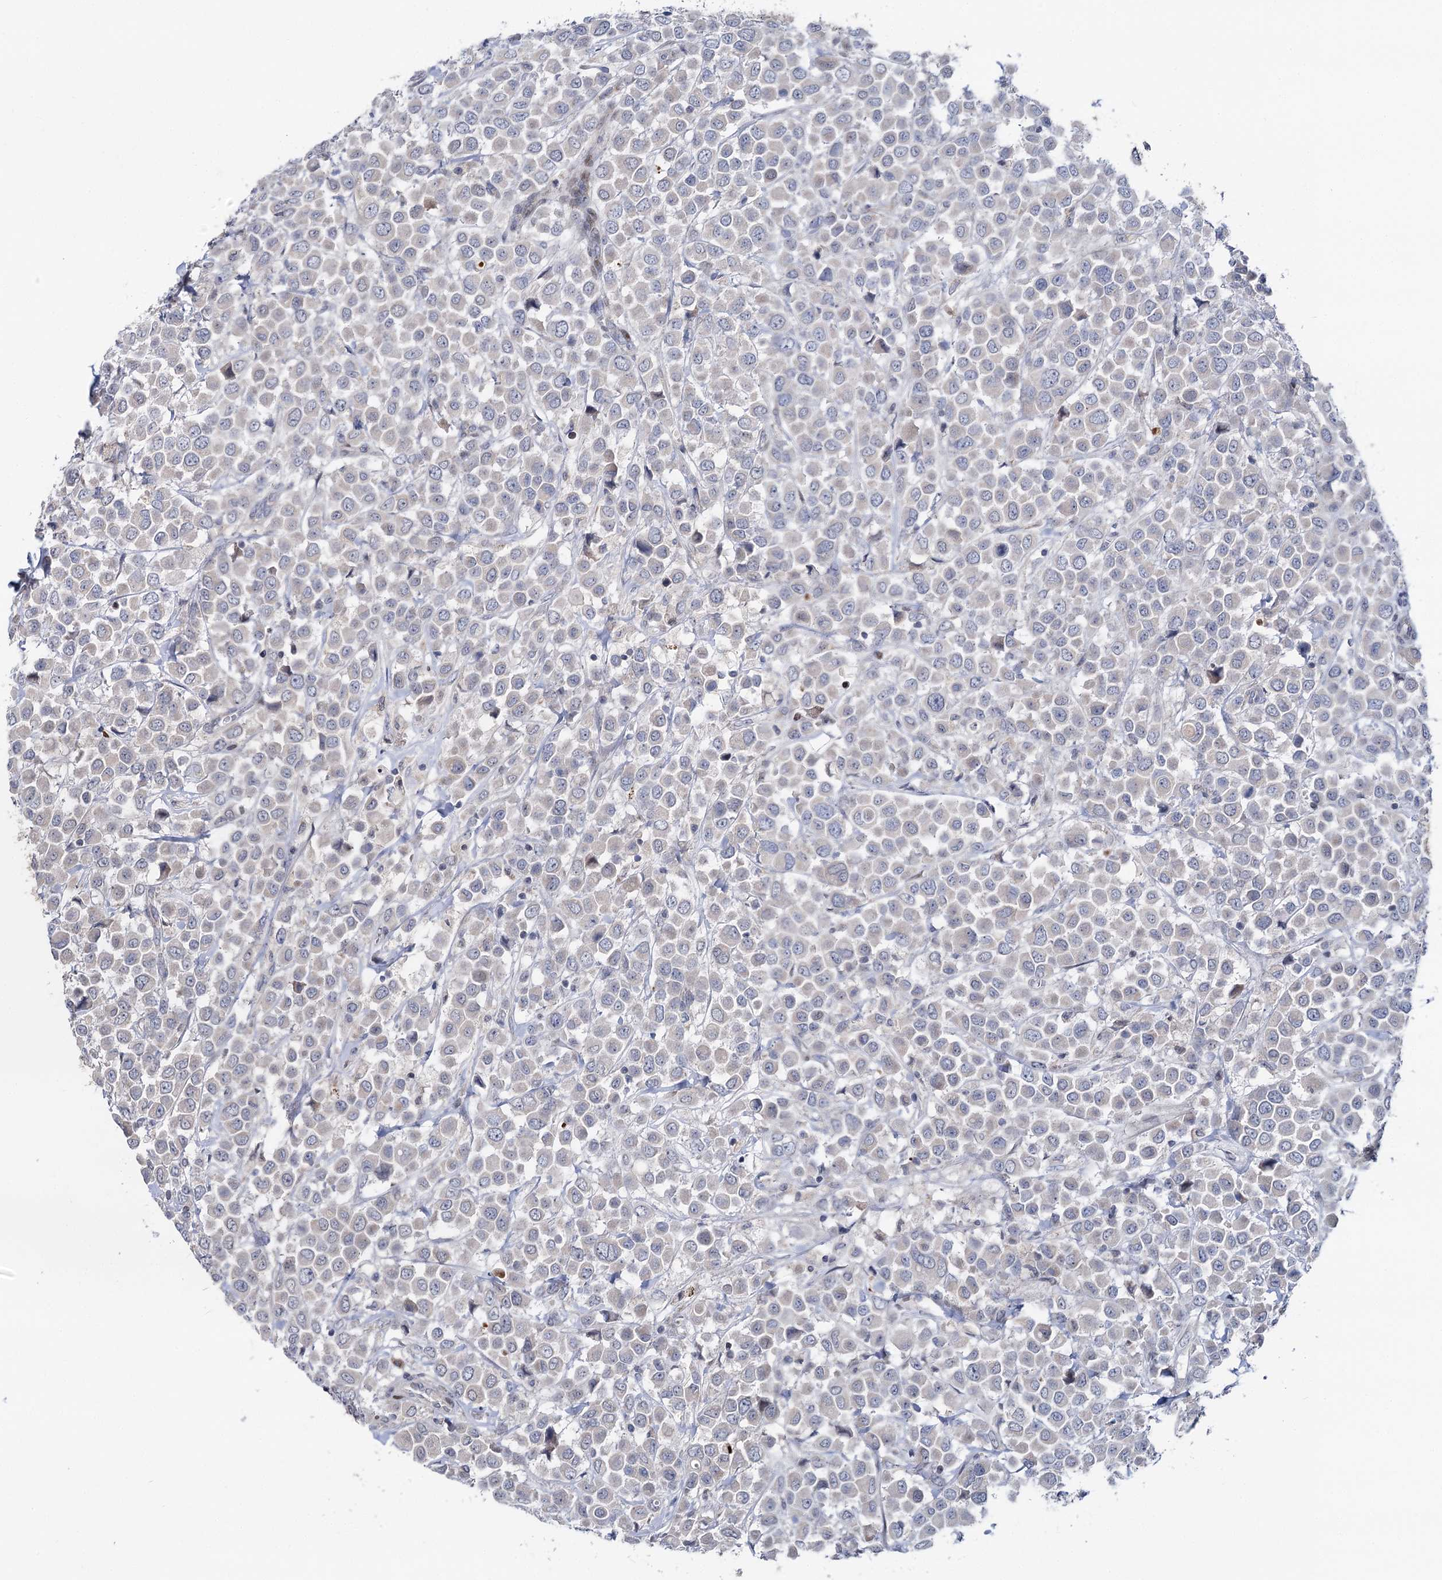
{"staining": {"intensity": "negative", "quantity": "none", "location": "none"}, "tissue": "breast cancer", "cell_type": "Tumor cells", "image_type": "cancer", "snomed": [{"axis": "morphology", "description": "Duct carcinoma"}, {"axis": "topography", "description": "Breast"}], "caption": "This is an immunohistochemistry photomicrograph of breast intraductal carcinoma. There is no positivity in tumor cells.", "gene": "PTGR1", "patient": {"sex": "female", "age": 61}}